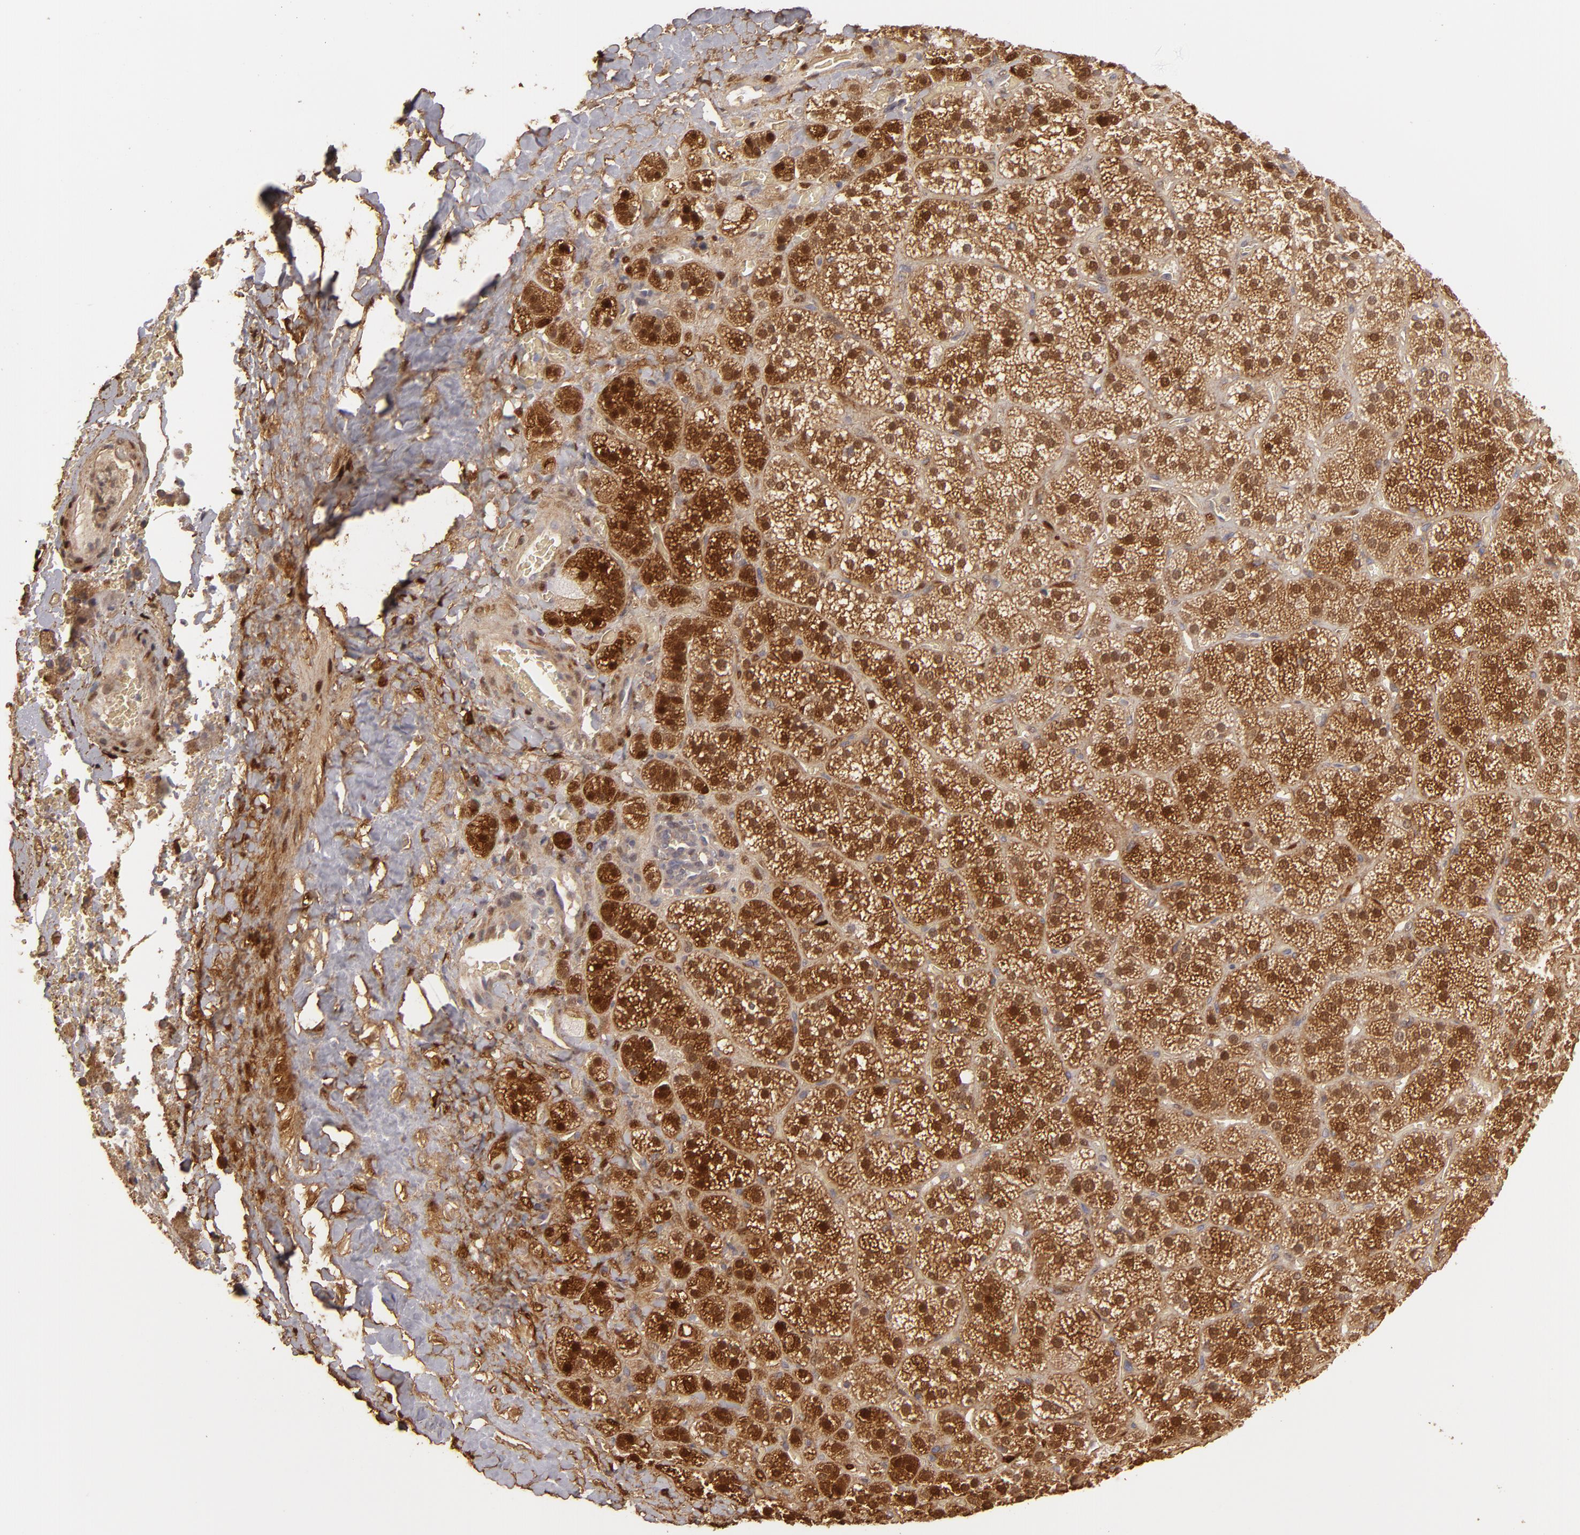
{"staining": {"intensity": "moderate", "quantity": ">75%", "location": "cytoplasmic/membranous,nuclear"}, "tissue": "adrenal gland", "cell_type": "Glandular cells", "image_type": "normal", "snomed": [{"axis": "morphology", "description": "Normal tissue, NOS"}, {"axis": "topography", "description": "Adrenal gland"}], "caption": "Protein expression analysis of benign adrenal gland shows moderate cytoplasmic/membranous,nuclear positivity in about >75% of glandular cells. Using DAB (3,3'-diaminobenzidine) (brown) and hematoxylin (blue) stains, captured at high magnification using brightfield microscopy.", "gene": "HSPB6", "patient": {"sex": "female", "age": 71}}